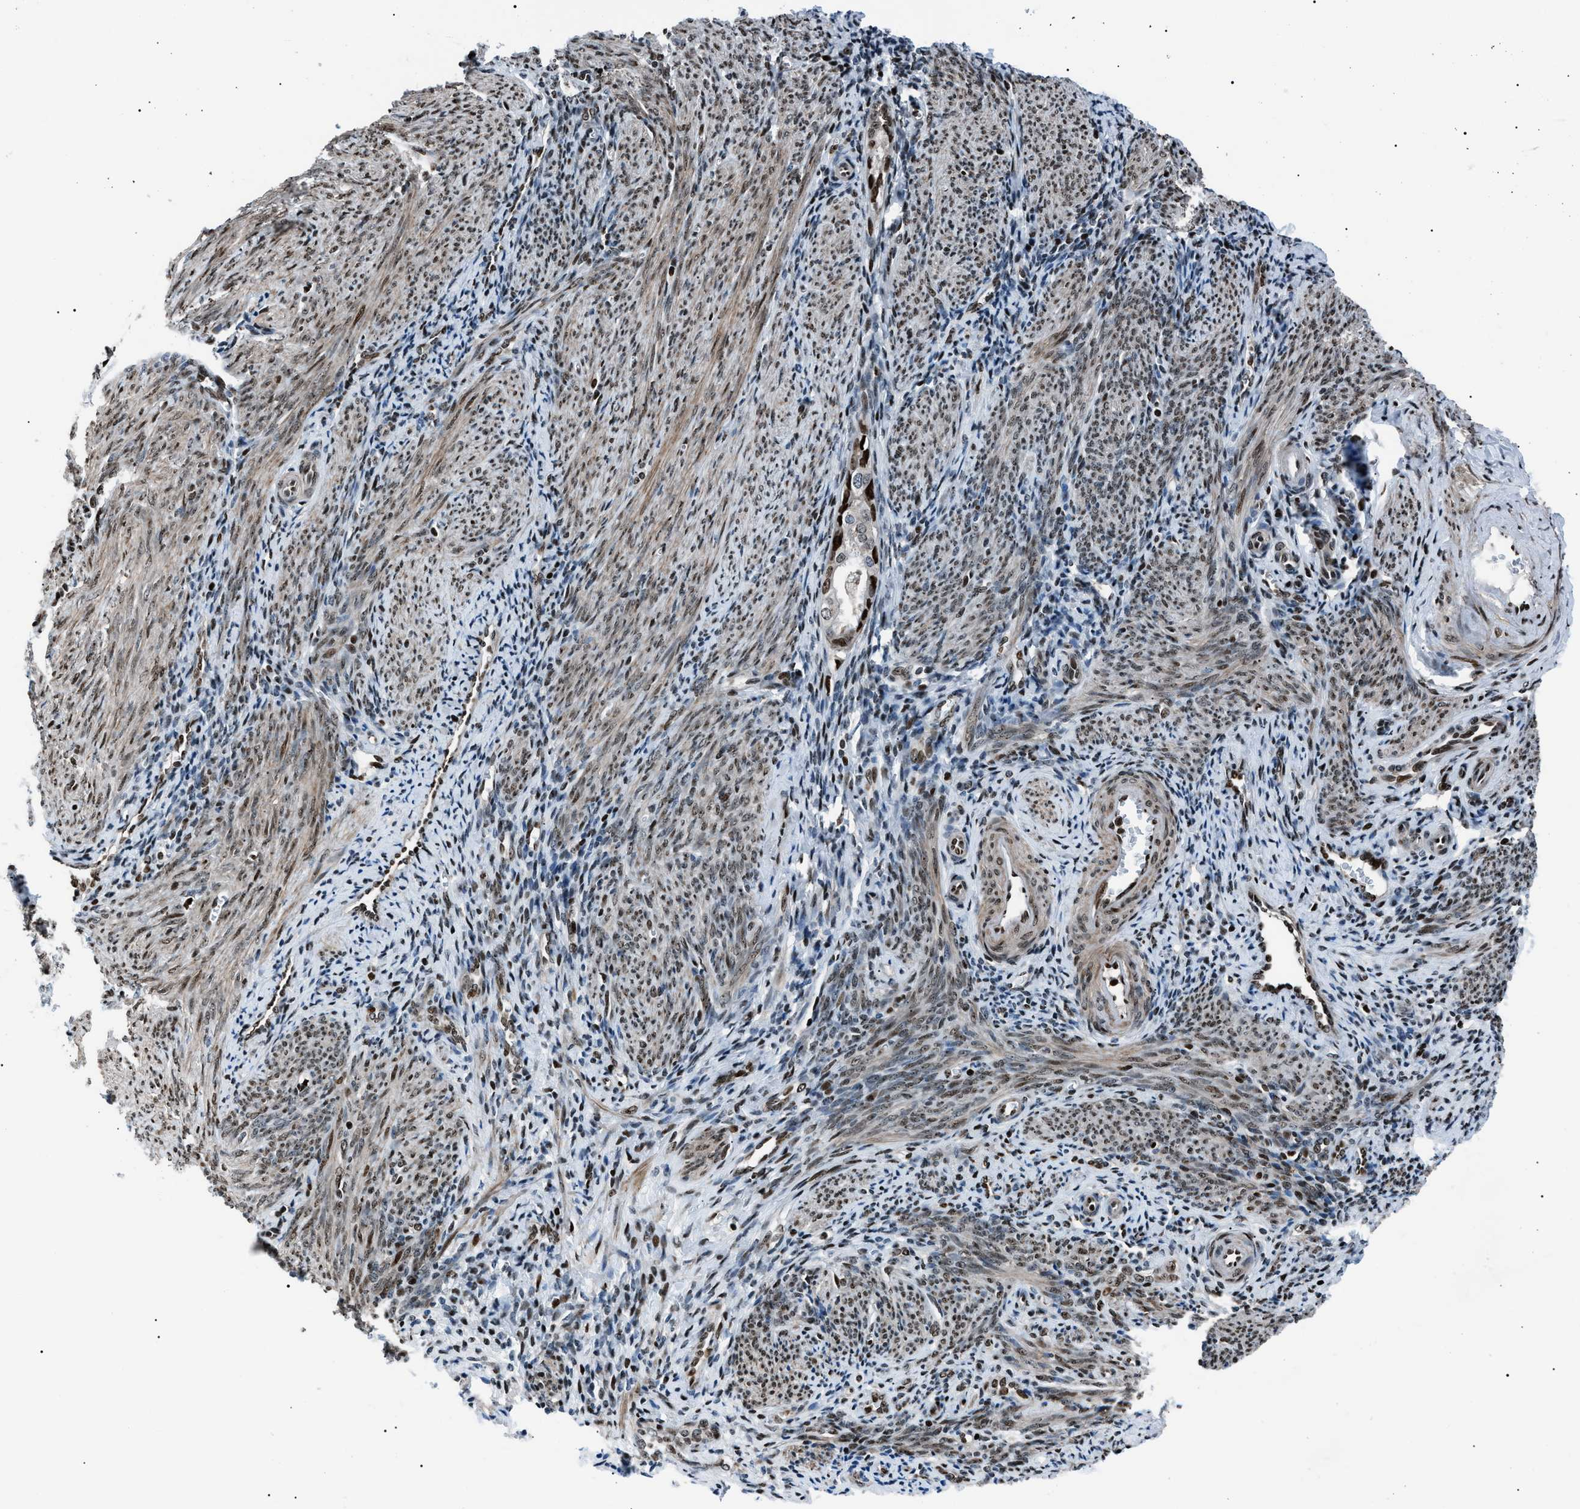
{"staining": {"intensity": "strong", "quantity": "<25%", "location": "nuclear"}, "tissue": "endometrium", "cell_type": "Cells in endometrial stroma", "image_type": "normal", "snomed": [{"axis": "morphology", "description": "Normal tissue, NOS"}, {"axis": "topography", "description": "Endometrium"}], "caption": "IHC staining of unremarkable endometrium, which demonstrates medium levels of strong nuclear staining in approximately <25% of cells in endometrial stroma indicating strong nuclear protein expression. The staining was performed using DAB (3,3'-diaminobenzidine) (brown) for protein detection and nuclei were counterstained in hematoxylin (blue).", "gene": "PRKX", "patient": {"sex": "female", "age": 50}}